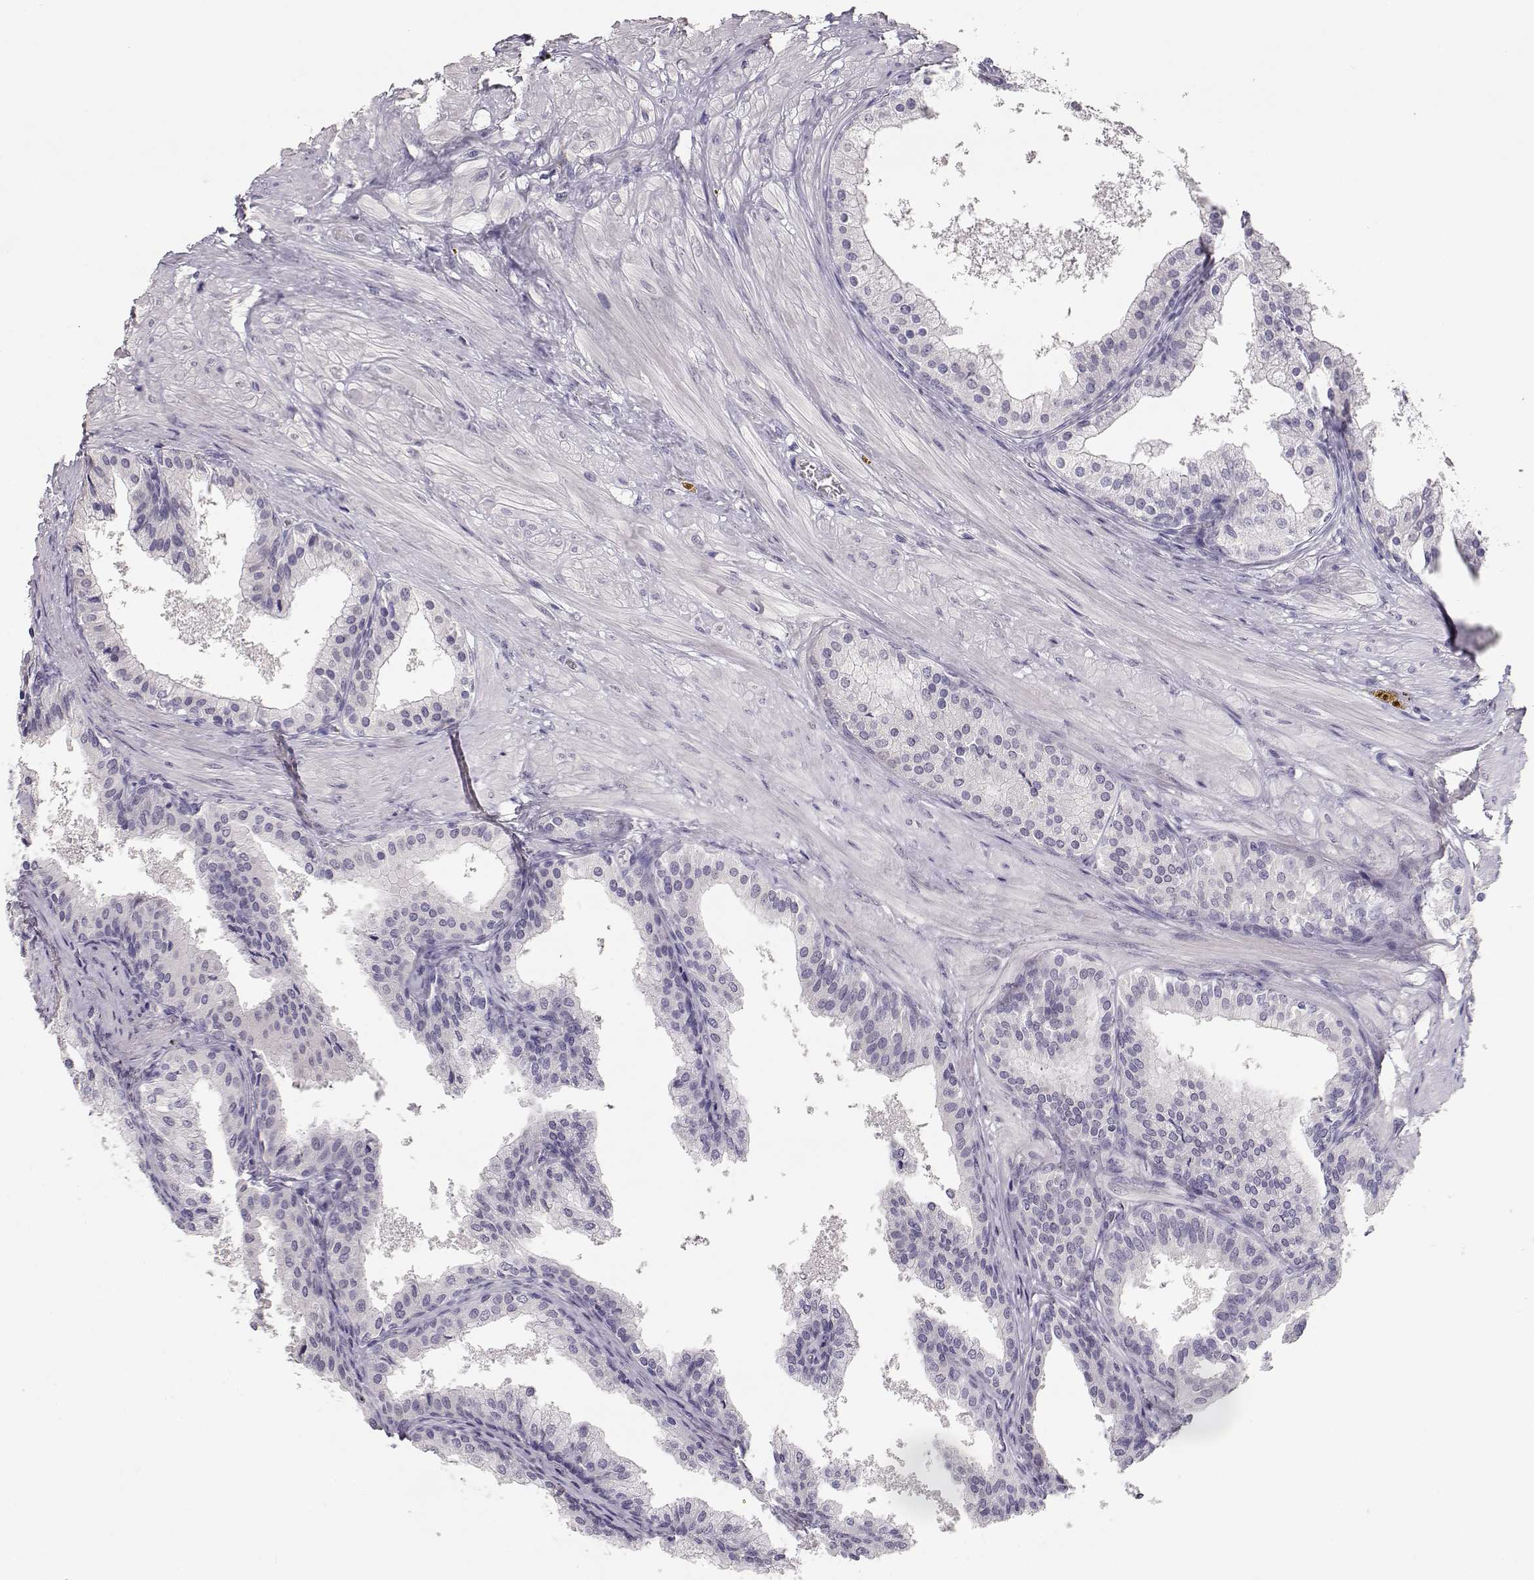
{"staining": {"intensity": "negative", "quantity": "none", "location": "none"}, "tissue": "prostate cancer", "cell_type": "Tumor cells", "image_type": "cancer", "snomed": [{"axis": "morphology", "description": "Adenocarcinoma, Low grade"}, {"axis": "topography", "description": "Prostate"}], "caption": "Prostate cancer stained for a protein using immunohistochemistry displays no staining tumor cells.", "gene": "MAGEC1", "patient": {"sex": "male", "age": 56}}